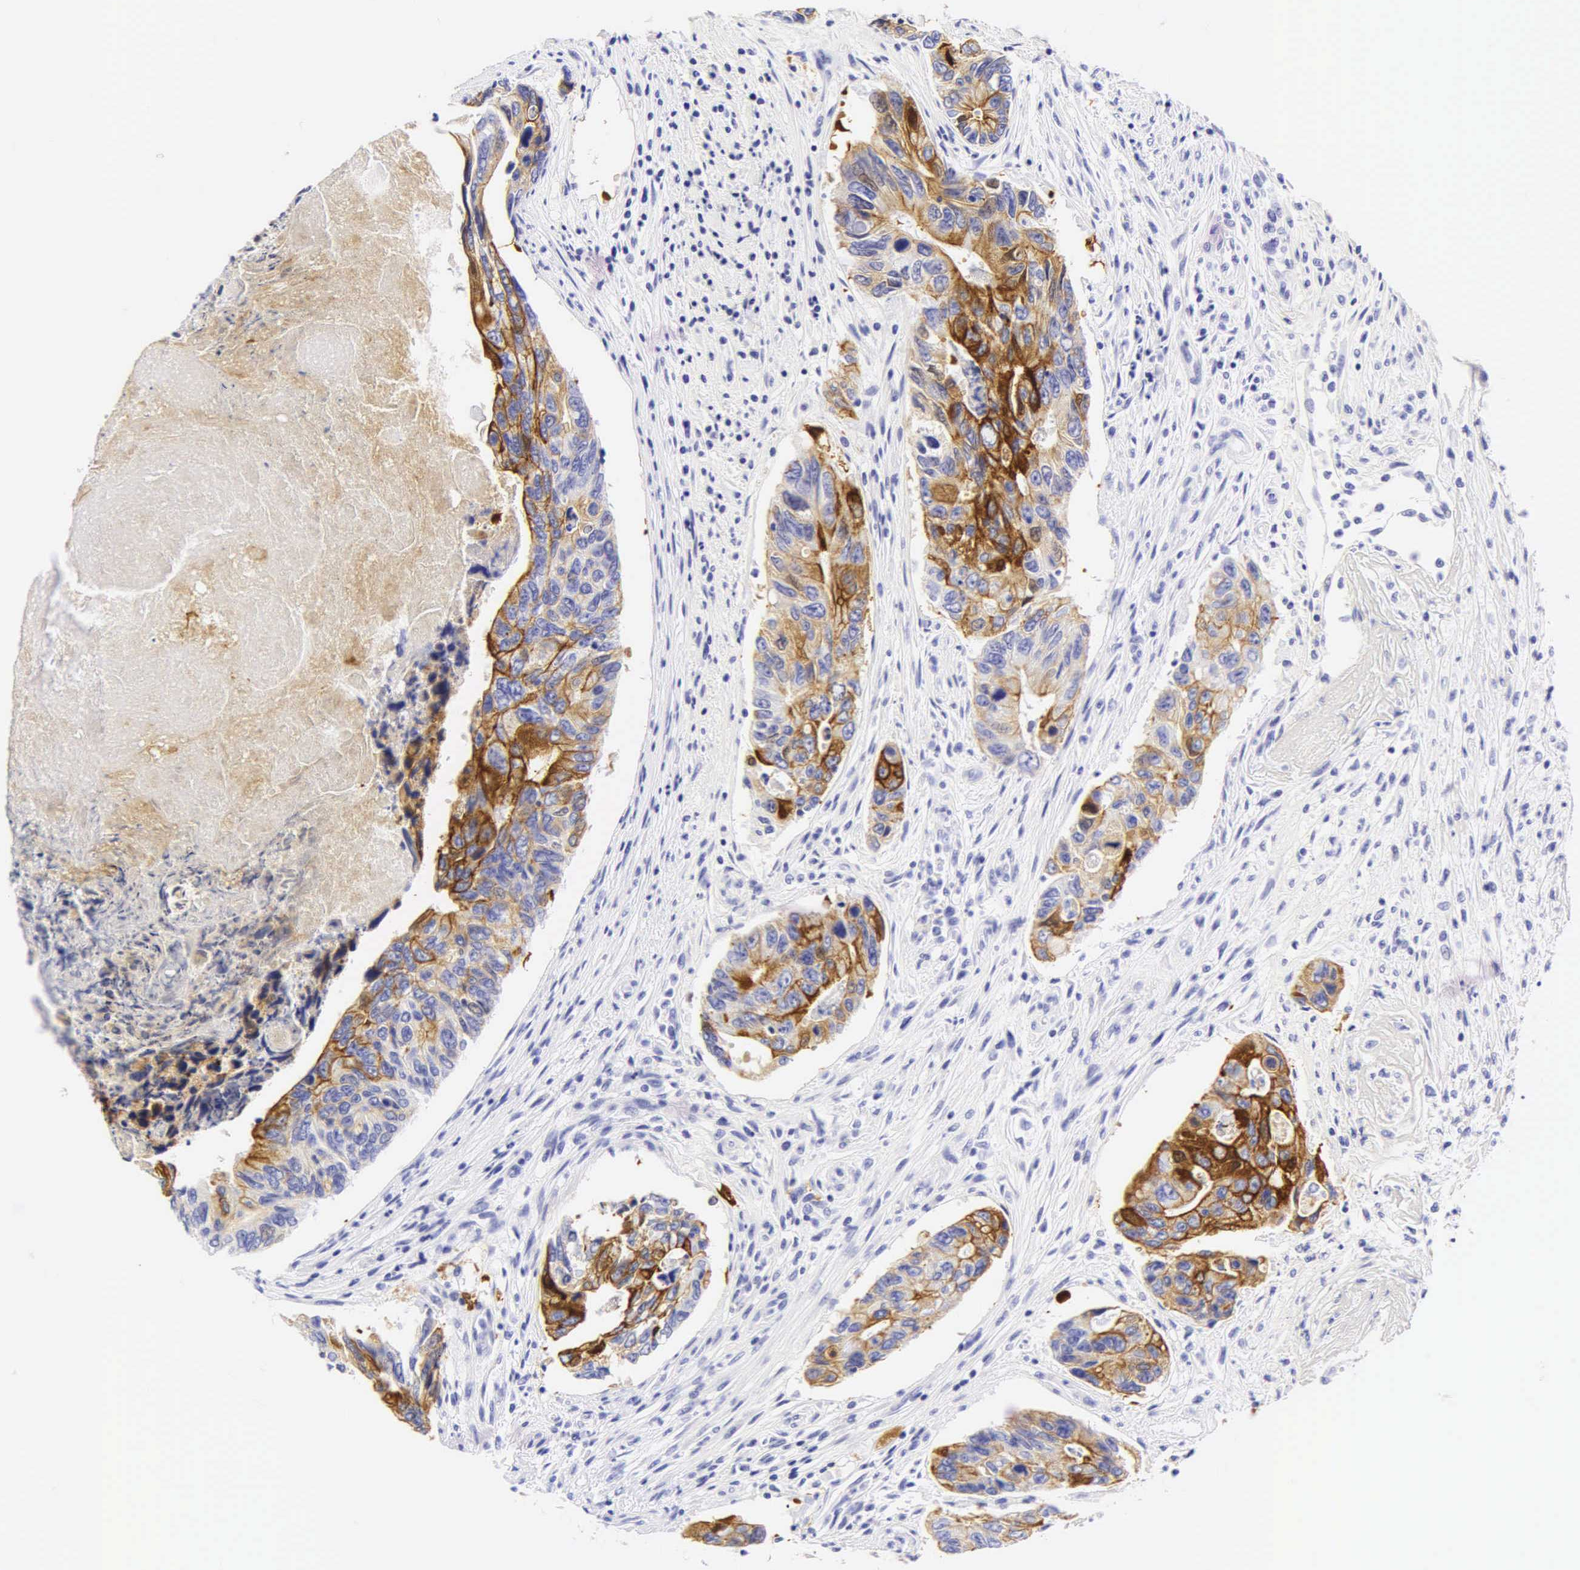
{"staining": {"intensity": "strong", "quantity": "25%-75%", "location": "cytoplasmic/membranous"}, "tissue": "colorectal cancer", "cell_type": "Tumor cells", "image_type": "cancer", "snomed": [{"axis": "morphology", "description": "Adenocarcinoma, NOS"}, {"axis": "topography", "description": "Colon"}], "caption": "About 25%-75% of tumor cells in human colorectal cancer (adenocarcinoma) display strong cytoplasmic/membranous protein expression as visualized by brown immunohistochemical staining.", "gene": "KRT20", "patient": {"sex": "female", "age": 86}}